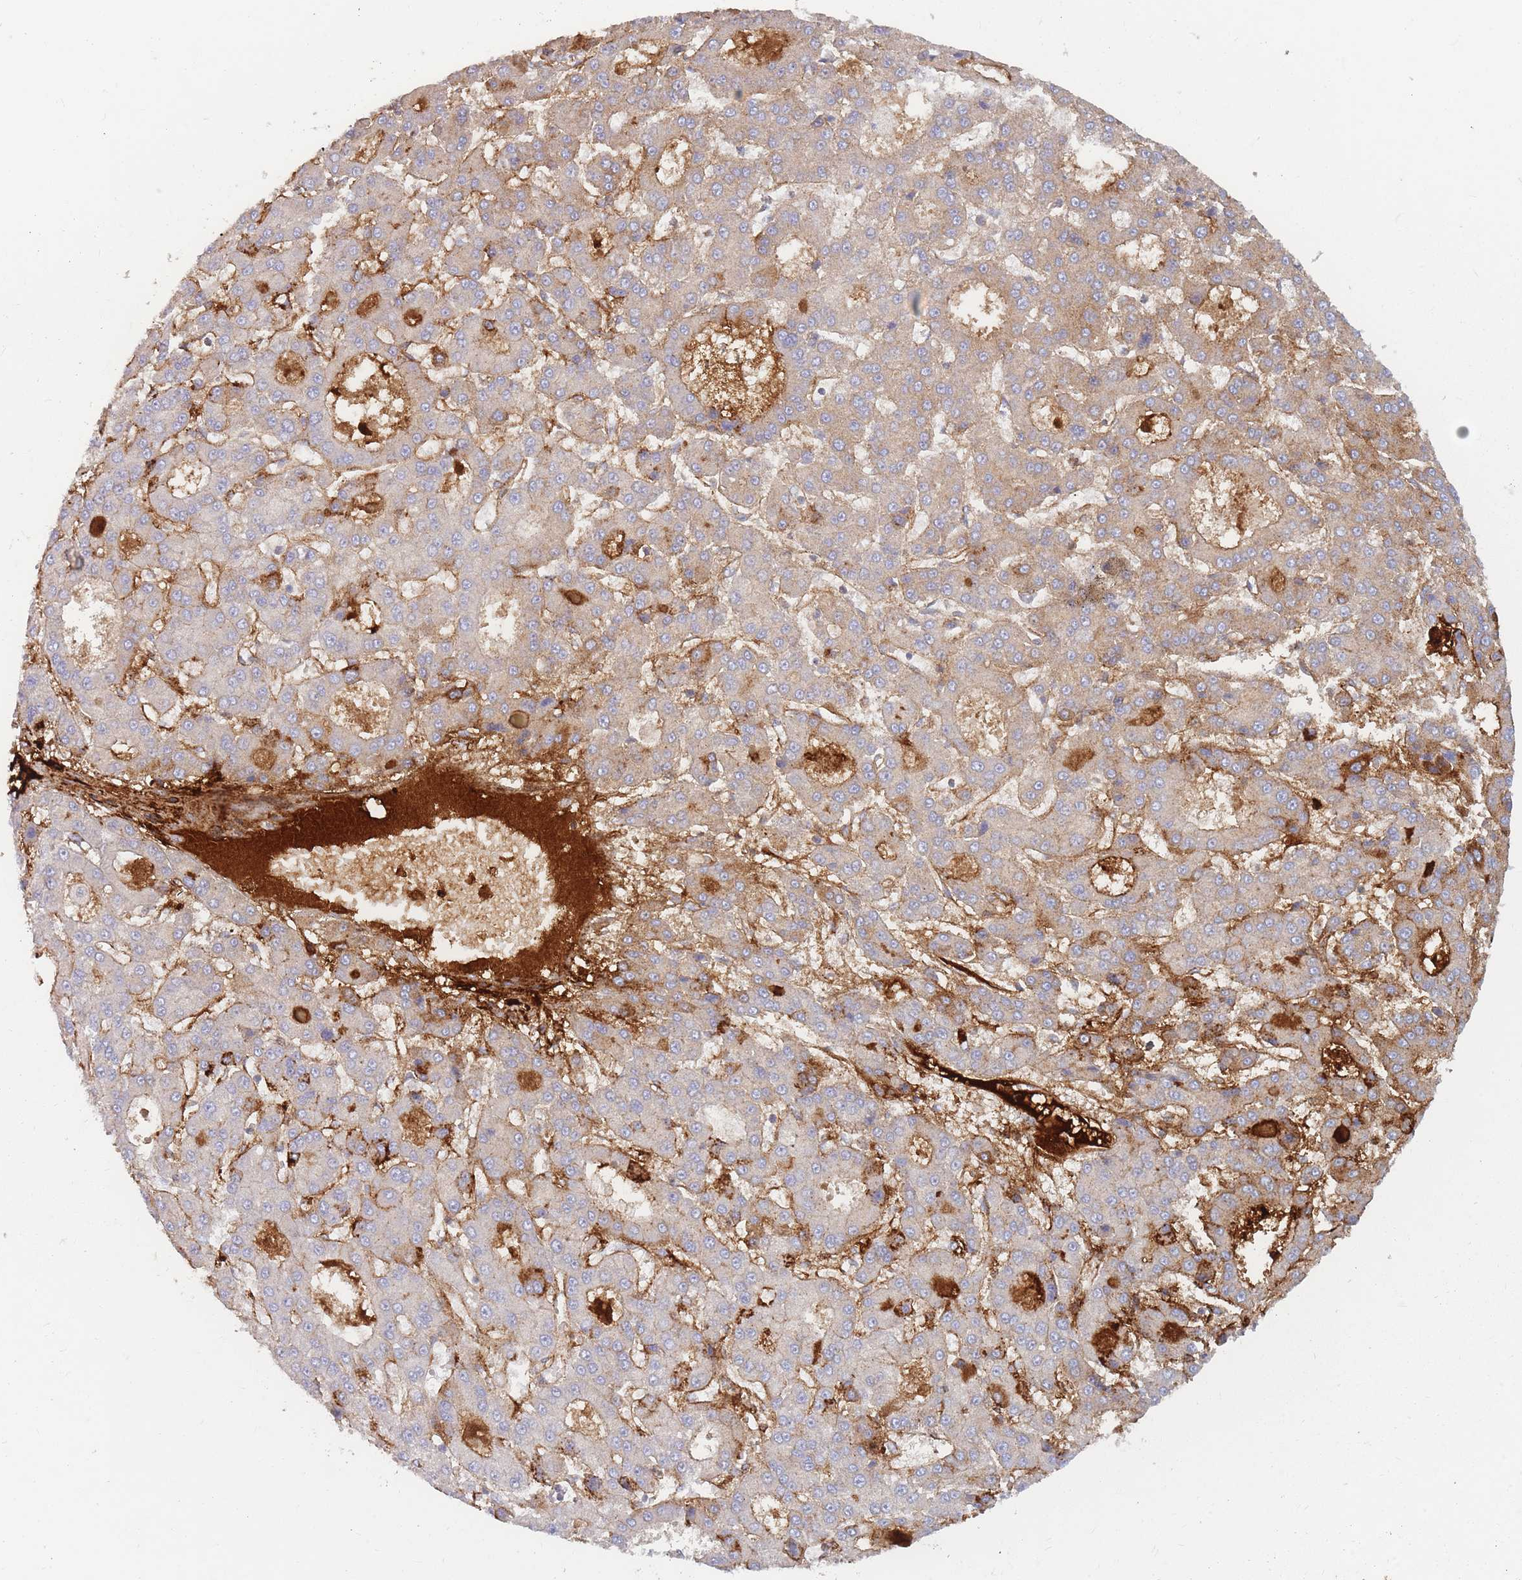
{"staining": {"intensity": "negative", "quantity": "none", "location": "none"}, "tissue": "liver cancer", "cell_type": "Tumor cells", "image_type": "cancer", "snomed": [{"axis": "morphology", "description": "Carcinoma, Hepatocellular, NOS"}, {"axis": "topography", "description": "Liver"}], "caption": "The image exhibits no significant positivity in tumor cells of liver hepatocellular carcinoma. The staining was performed using DAB (3,3'-diaminobenzidine) to visualize the protein expression in brown, while the nuclei were stained in blue with hematoxylin (Magnification: 20x).", "gene": "PRG4", "patient": {"sex": "male", "age": 70}}